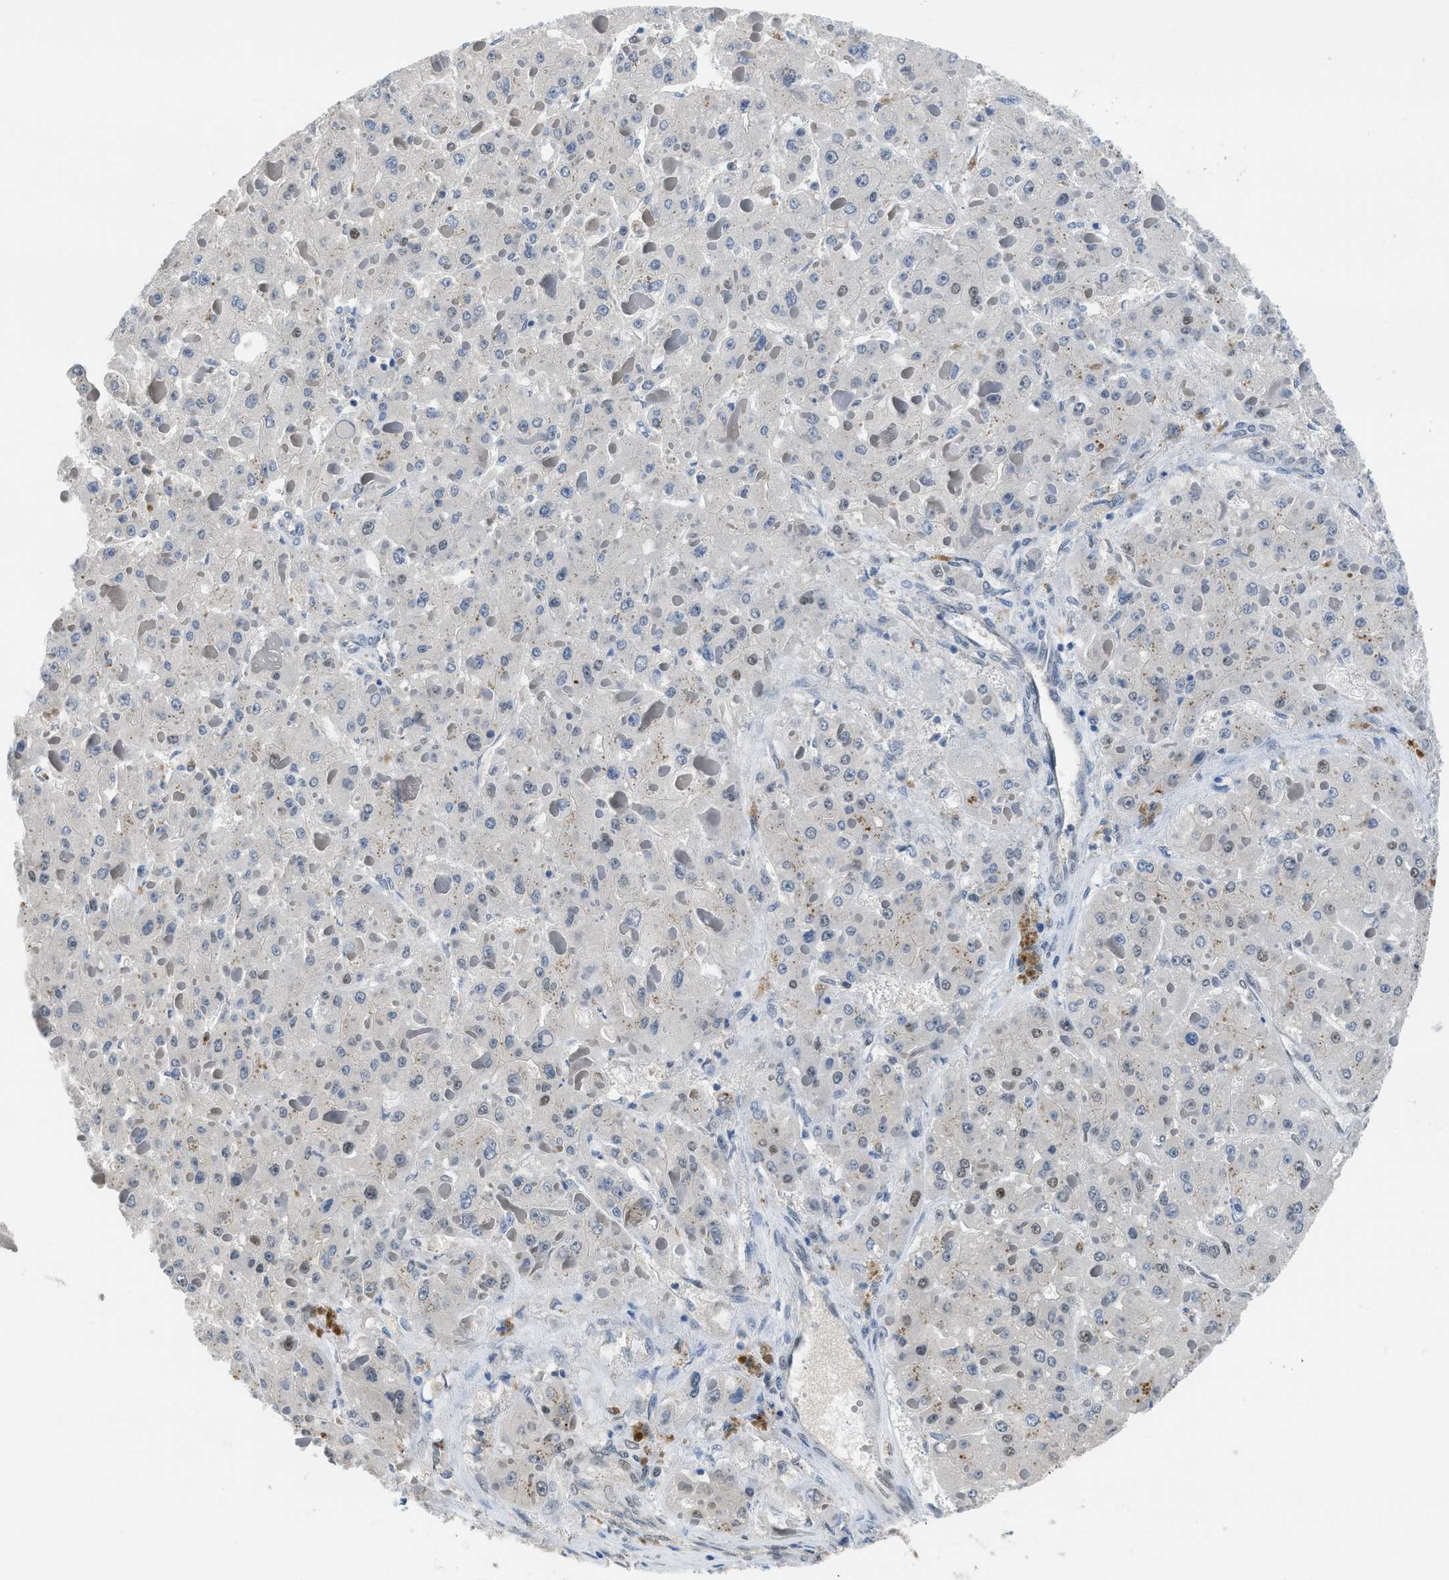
{"staining": {"intensity": "negative", "quantity": "none", "location": "none"}, "tissue": "liver cancer", "cell_type": "Tumor cells", "image_type": "cancer", "snomed": [{"axis": "morphology", "description": "Carcinoma, Hepatocellular, NOS"}, {"axis": "topography", "description": "Liver"}], "caption": "High magnification brightfield microscopy of liver hepatocellular carcinoma stained with DAB (3,3'-diaminobenzidine) (brown) and counterstained with hematoxylin (blue): tumor cells show no significant staining.", "gene": "ALX1", "patient": {"sex": "female", "age": 73}}